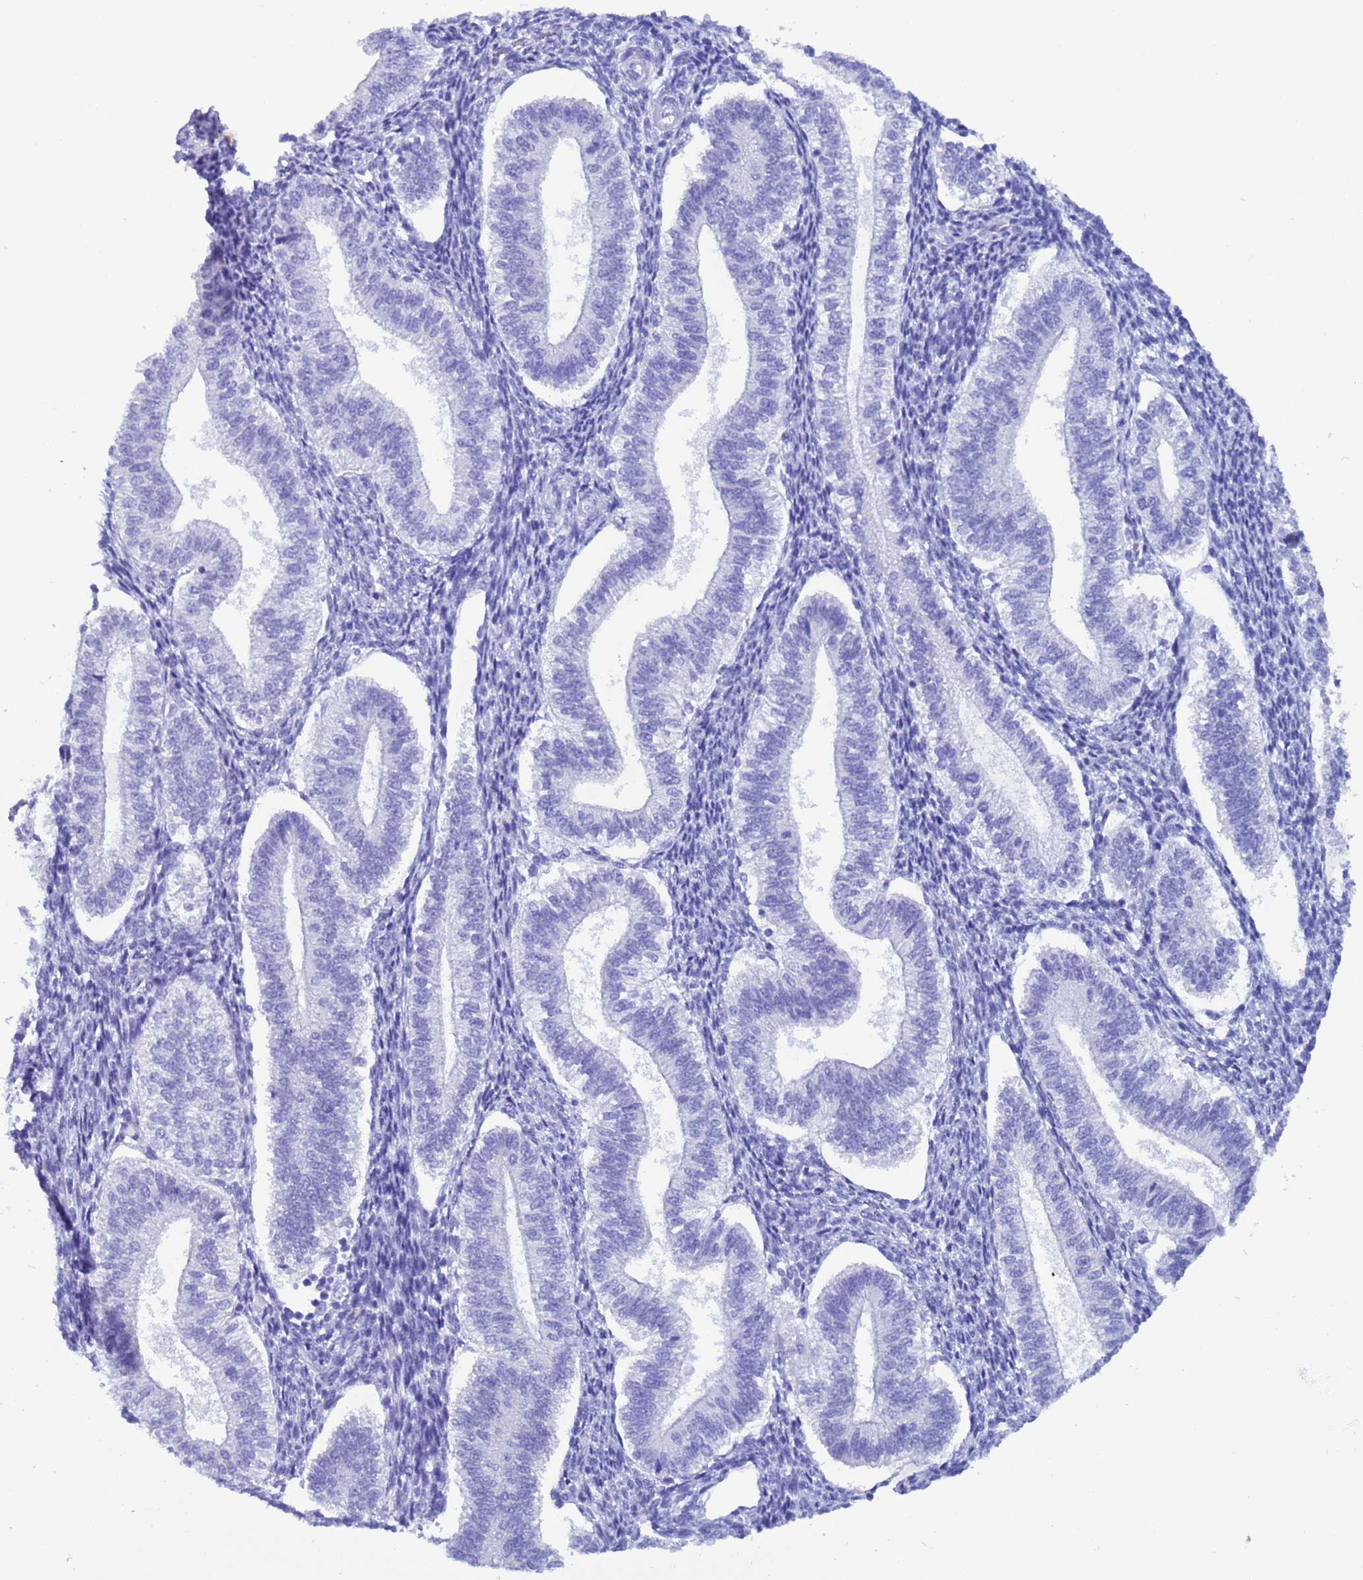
{"staining": {"intensity": "negative", "quantity": "none", "location": "none"}, "tissue": "endometrium", "cell_type": "Cells in endometrial stroma", "image_type": "normal", "snomed": [{"axis": "morphology", "description": "Normal tissue, NOS"}, {"axis": "topography", "description": "Endometrium"}], "caption": "An immunohistochemistry image of normal endometrium is shown. There is no staining in cells in endometrial stroma of endometrium. The staining is performed using DAB (3,3'-diaminobenzidine) brown chromogen with nuclei counter-stained in using hematoxylin.", "gene": "AKR1C2", "patient": {"sex": "female", "age": 25}}